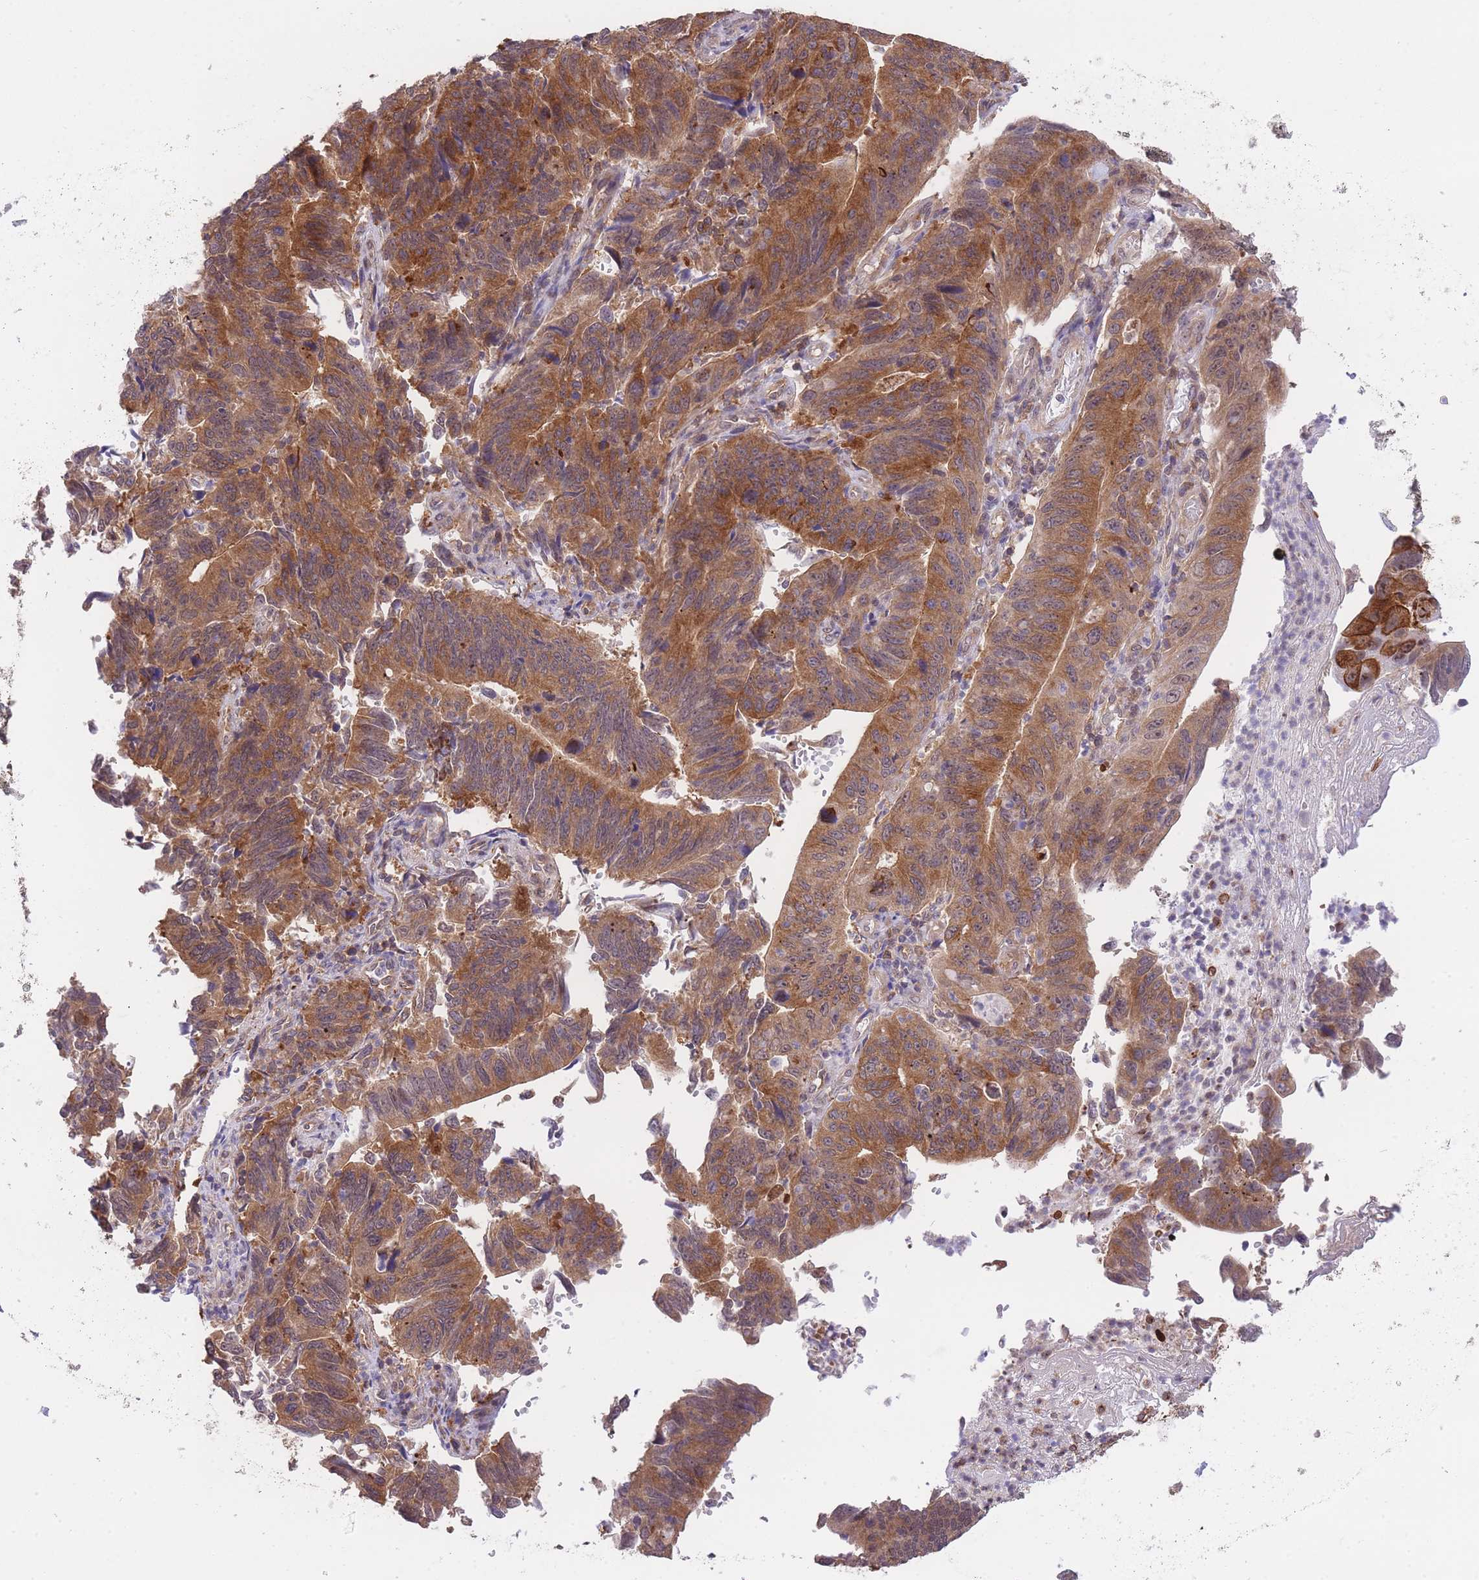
{"staining": {"intensity": "strong", "quantity": ">75%", "location": "cytoplasmic/membranous"}, "tissue": "stomach cancer", "cell_type": "Tumor cells", "image_type": "cancer", "snomed": [{"axis": "morphology", "description": "Adenocarcinoma, NOS"}, {"axis": "topography", "description": "Stomach"}], "caption": "This histopathology image demonstrates immunohistochemistry staining of human stomach cancer (adenocarcinoma), with high strong cytoplasmic/membranous positivity in approximately >75% of tumor cells.", "gene": "EXOSC8", "patient": {"sex": "male", "age": 59}}